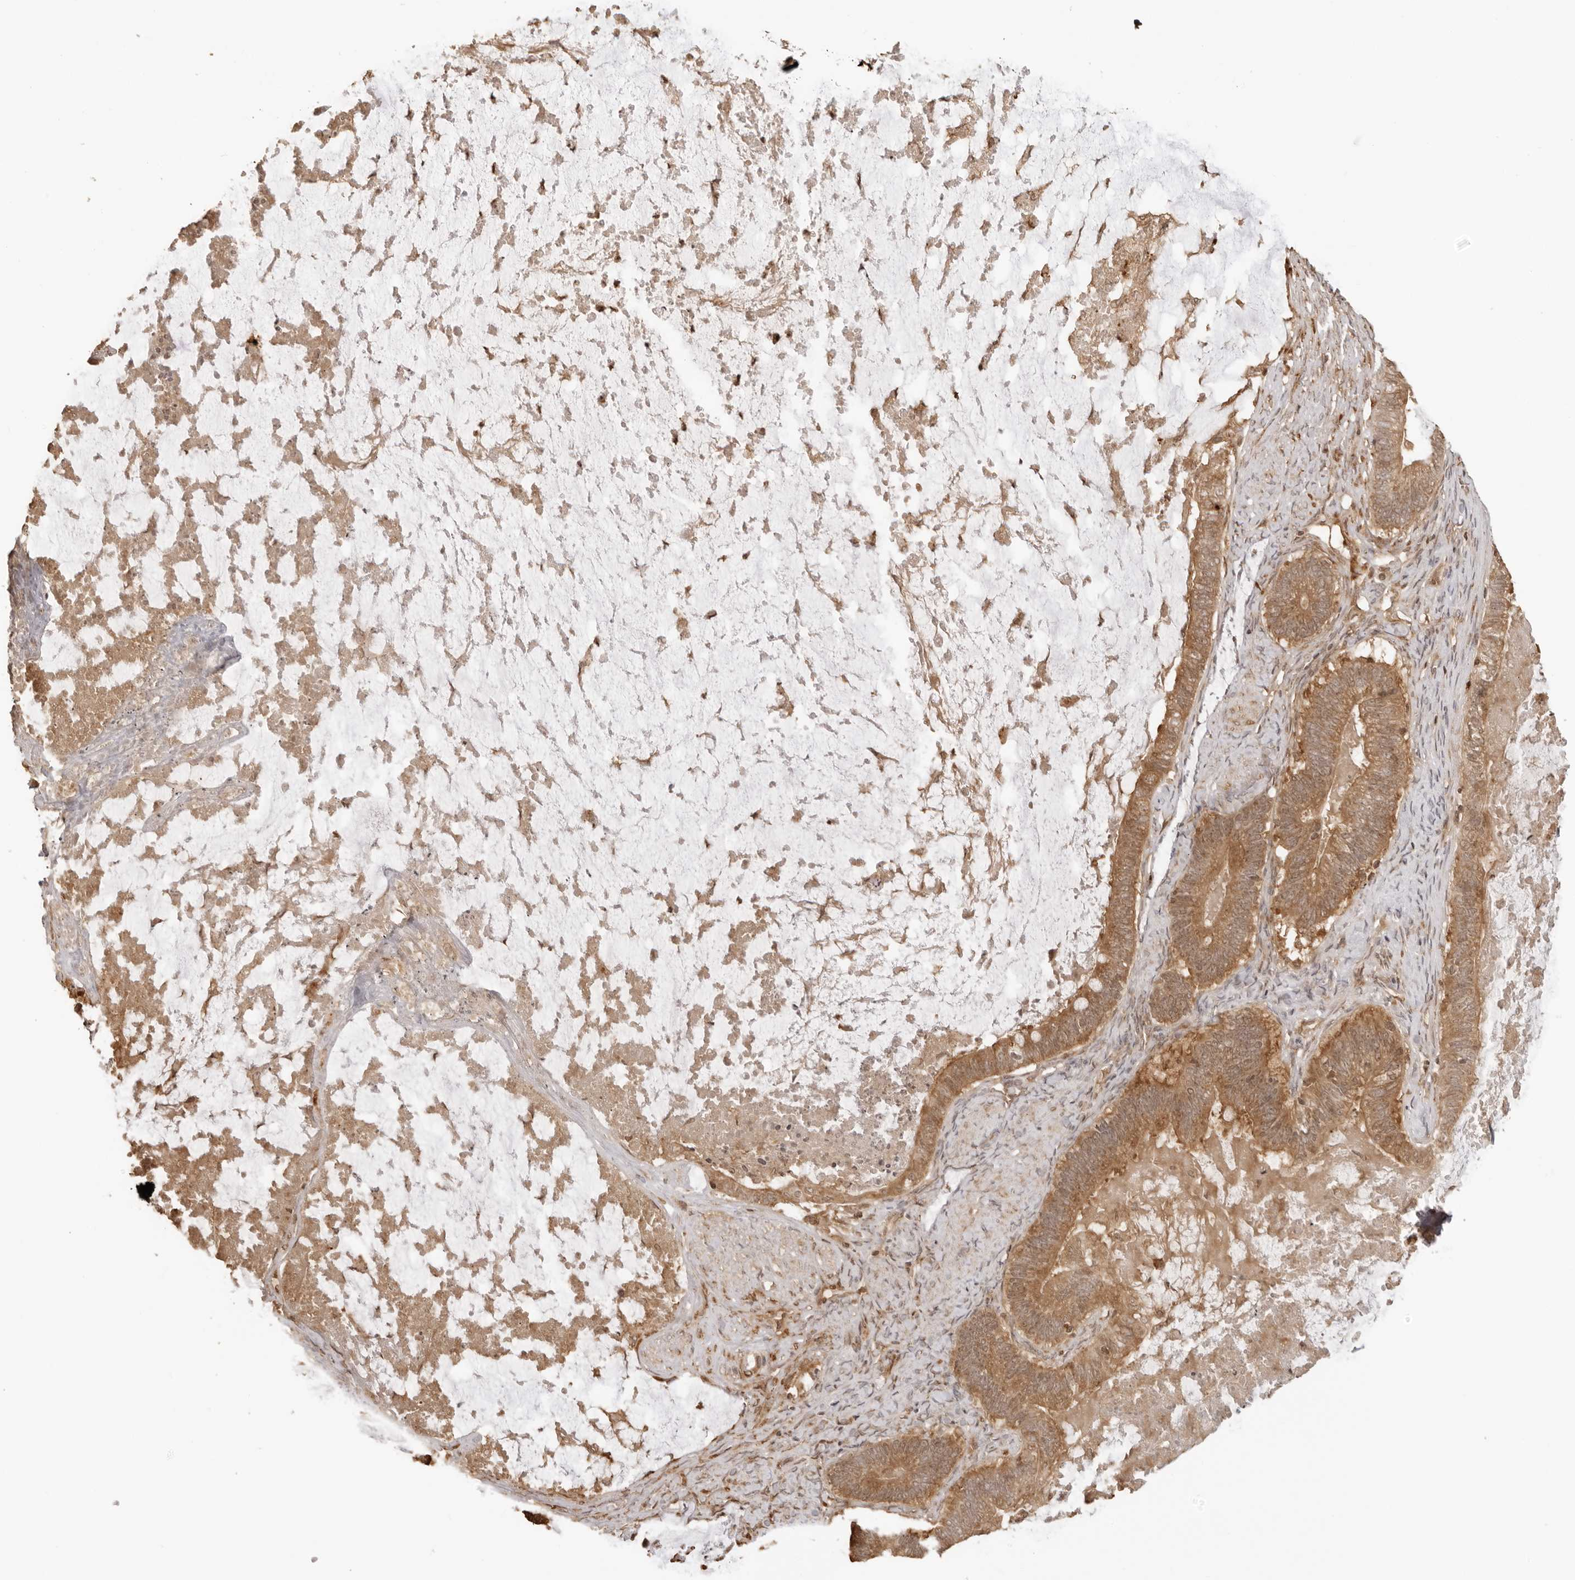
{"staining": {"intensity": "moderate", "quantity": ">75%", "location": "cytoplasmic/membranous"}, "tissue": "ovarian cancer", "cell_type": "Tumor cells", "image_type": "cancer", "snomed": [{"axis": "morphology", "description": "Cystadenocarcinoma, mucinous, NOS"}, {"axis": "topography", "description": "Ovary"}], "caption": "An image of ovarian cancer stained for a protein shows moderate cytoplasmic/membranous brown staining in tumor cells.", "gene": "IKBKE", "patient": {"sex": "female", "age": 61}}